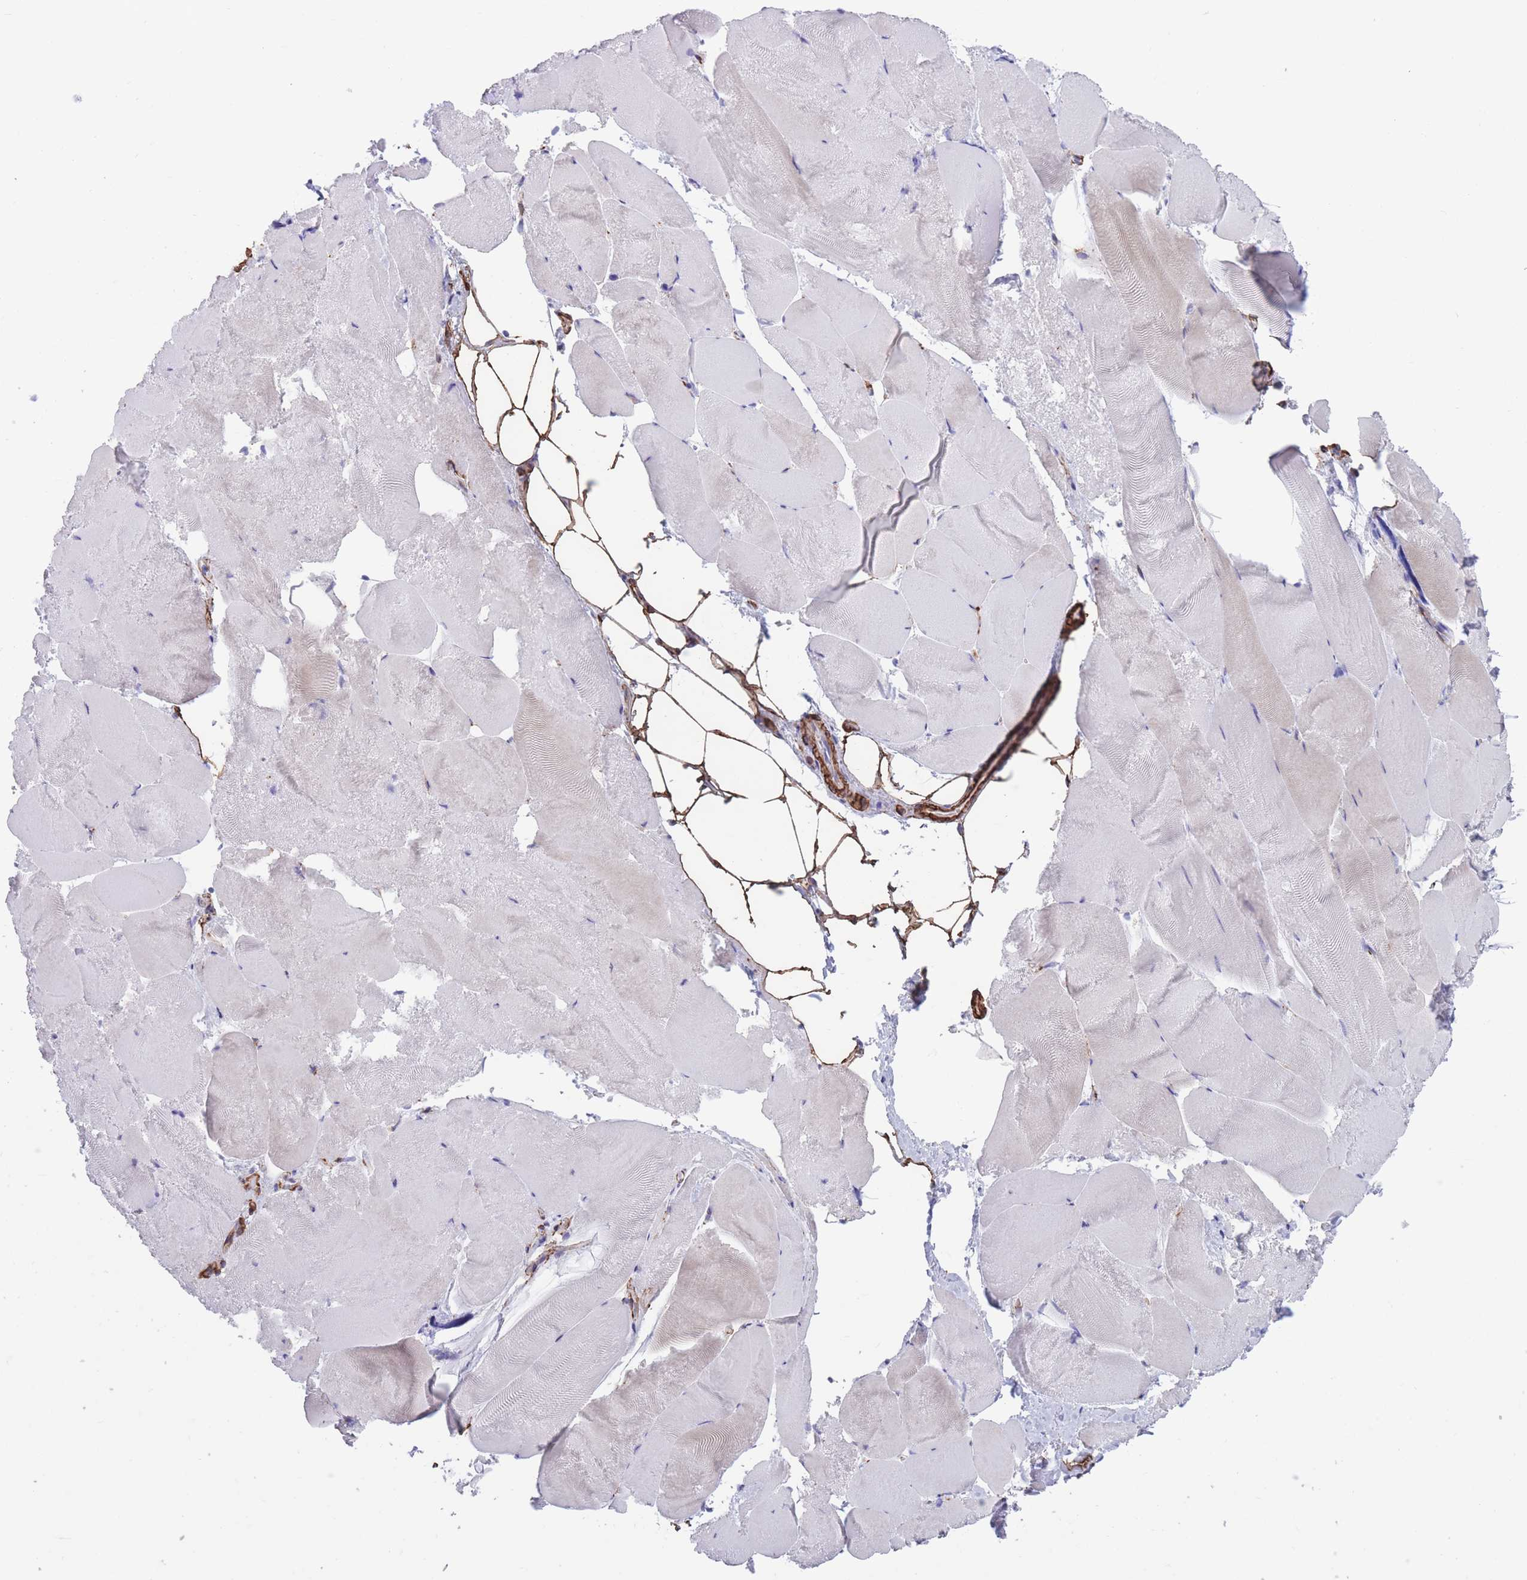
{"staining": {"intensity": "negative", "quantity": "none", "location": "none"}, "tissue": "skeletal muscle", "cell_type": "Myocytes", "image_type": "normal", "snomed": [{"axis": "morphology", "description": "Normal tissue, NOS"}, {"axis": "topography", "description": "Skeletal muscle"}], "caption": "IHC image of benign skeletal muscle: human skeletal muscle stained with DAB shows no significant protein staining in myocytes.", "gene": "DPYD", "patient": {"sex": "female", "age": 64}}